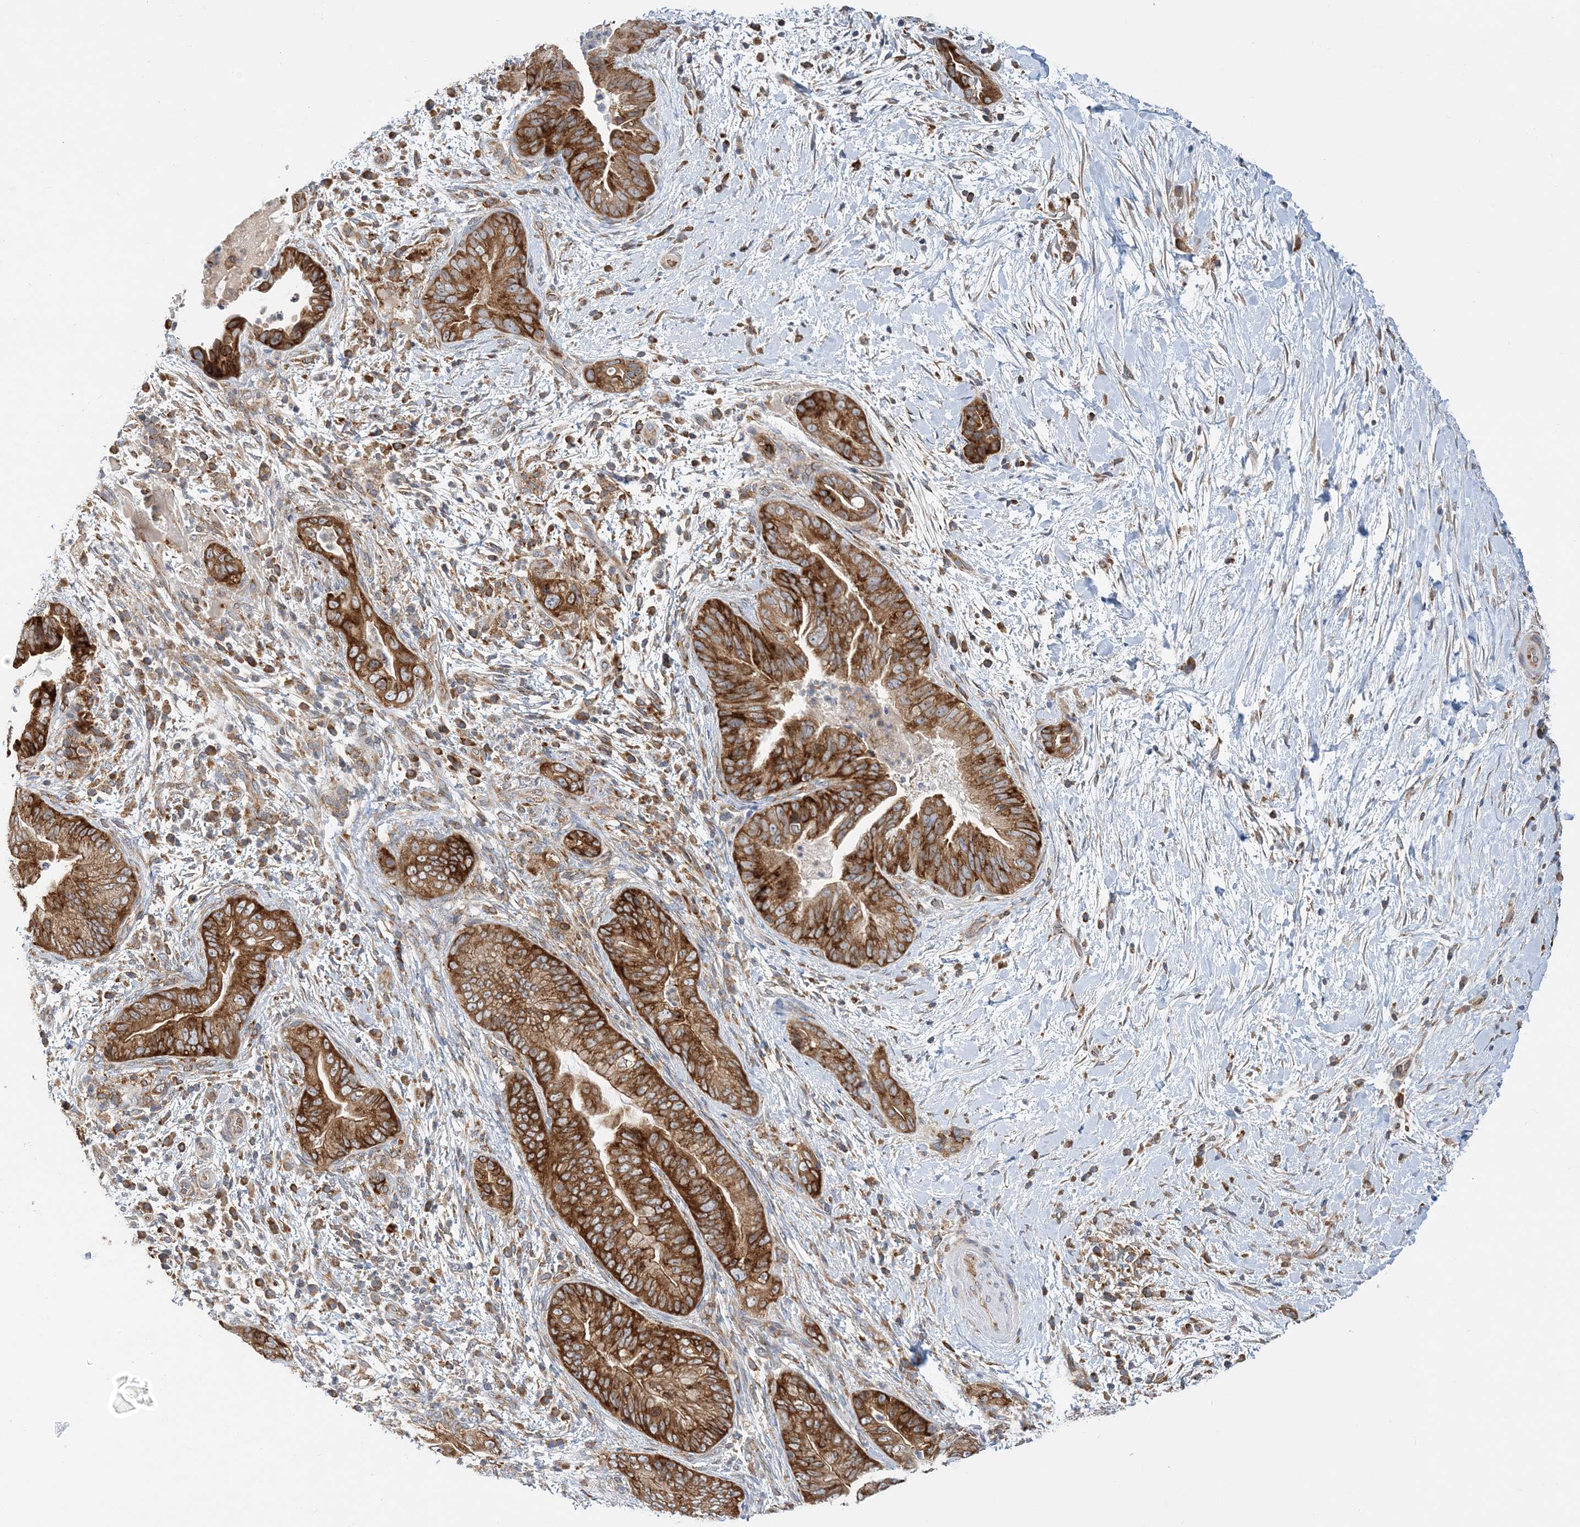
{"staining": {"intensity": "strong", "quantity": ">75%", "location": "cytoplasmic/membranous"}, "tissue": "pancreatic cancer", "cell_type": "Tumor cells", "image_type": "cancer", "snomed": [{"axis": "morphology", "description": "Adenocarcinoma, NOS"}, {"axis": "topography", "description": "Pancreas"}], "caption": "High-magnification brightfield microscopy of pancreatic cancer (adenocarcinoma) stained with DAB (brown) and counterstained with hematoxylin (blue). tumor cells exhibit strong cytoplasmic/membranous positivity is identified in approximately>75% of cells.", "gene": "LARP4B", "patient": {"sex": "male", "age": 75}}